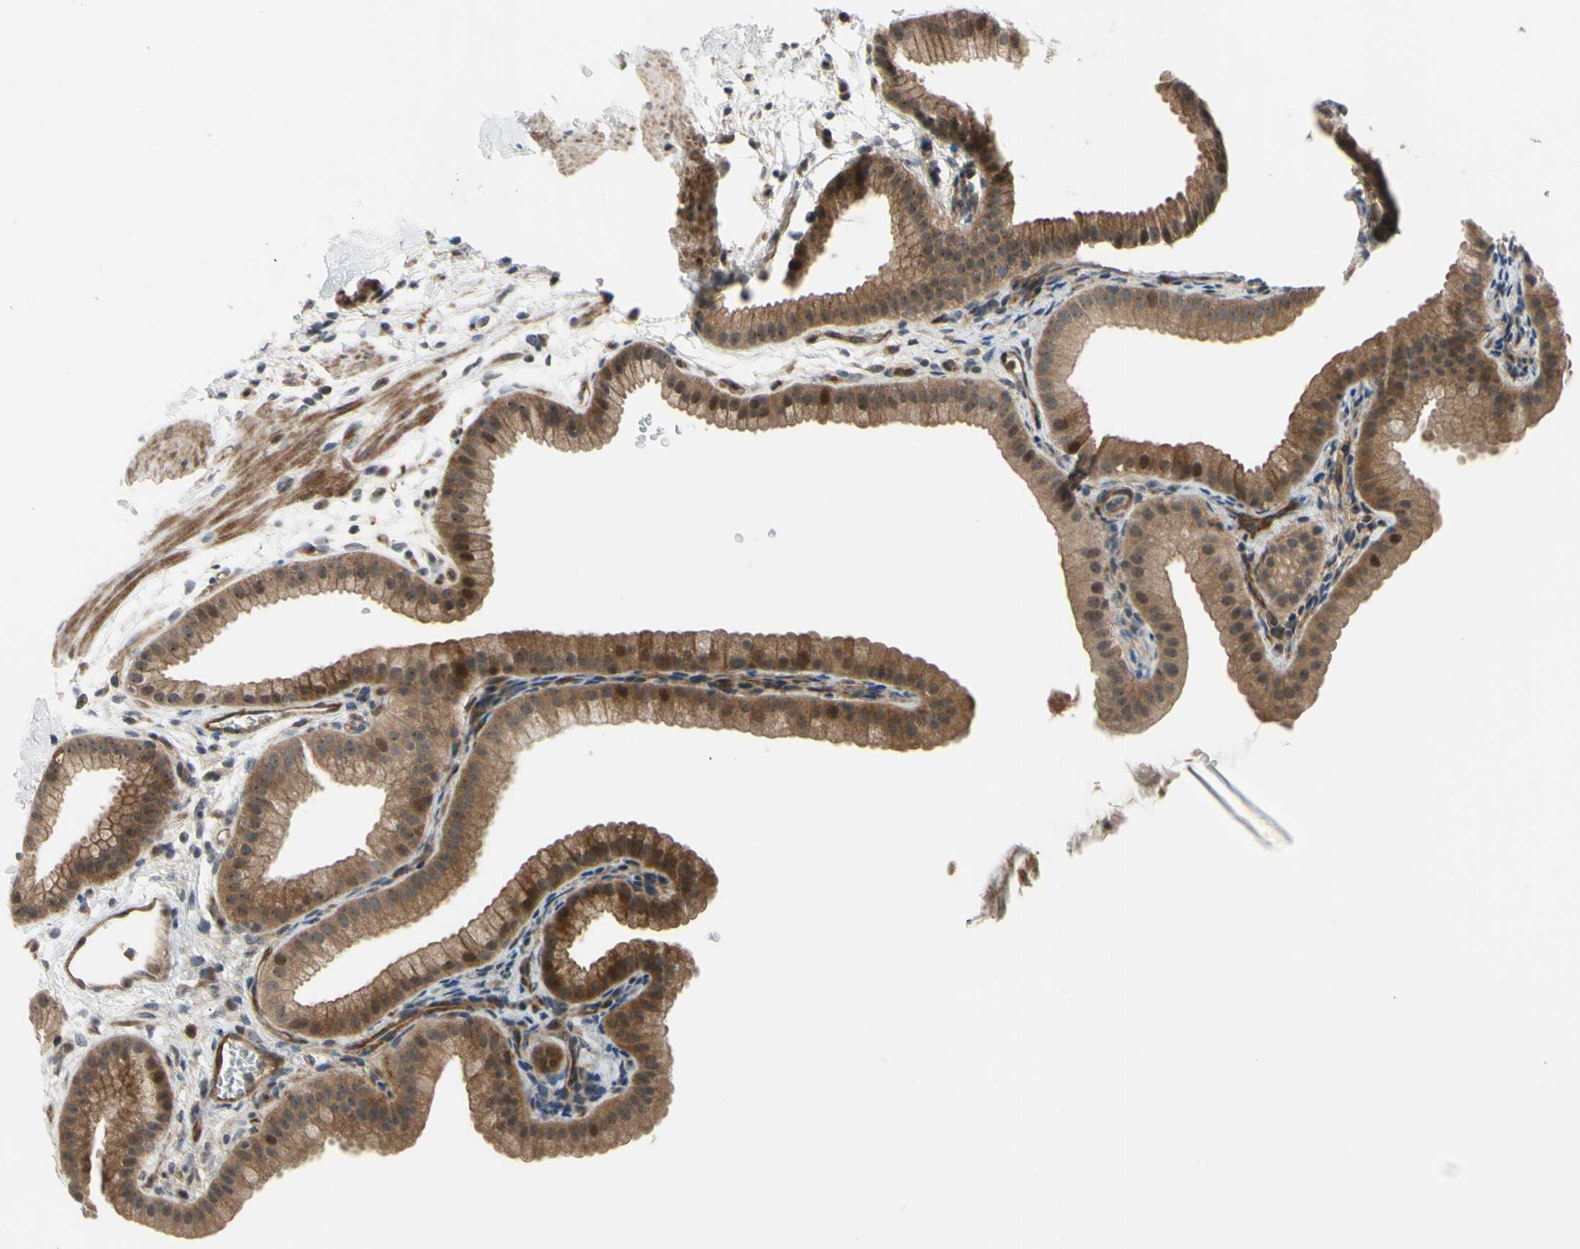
{"staining": {"intensity": "moderate", "quantity": ">75%", "location": "cytoplasmic/membranous,nuclear"}, "tissue": "gallbladder", "cell_type": "Glandular cells", "image_type": "normal", "snomed": [{"axis": "morphology", "description": "Normal tissue, NOS"}, {"axis": "topography", "description": "Gallbladder"}], "caption": "Moderate cytoplasmic/membranous,nuclear protein positivity is identified in approximately >75% of glandular cells in gallbladder. (DAB (3,3'-diaminobenzidine) = brown stain, brightfield microscopy at high magnification).", "gene": "COMMD9", "patient": {"sex": "female", "age": 64}}